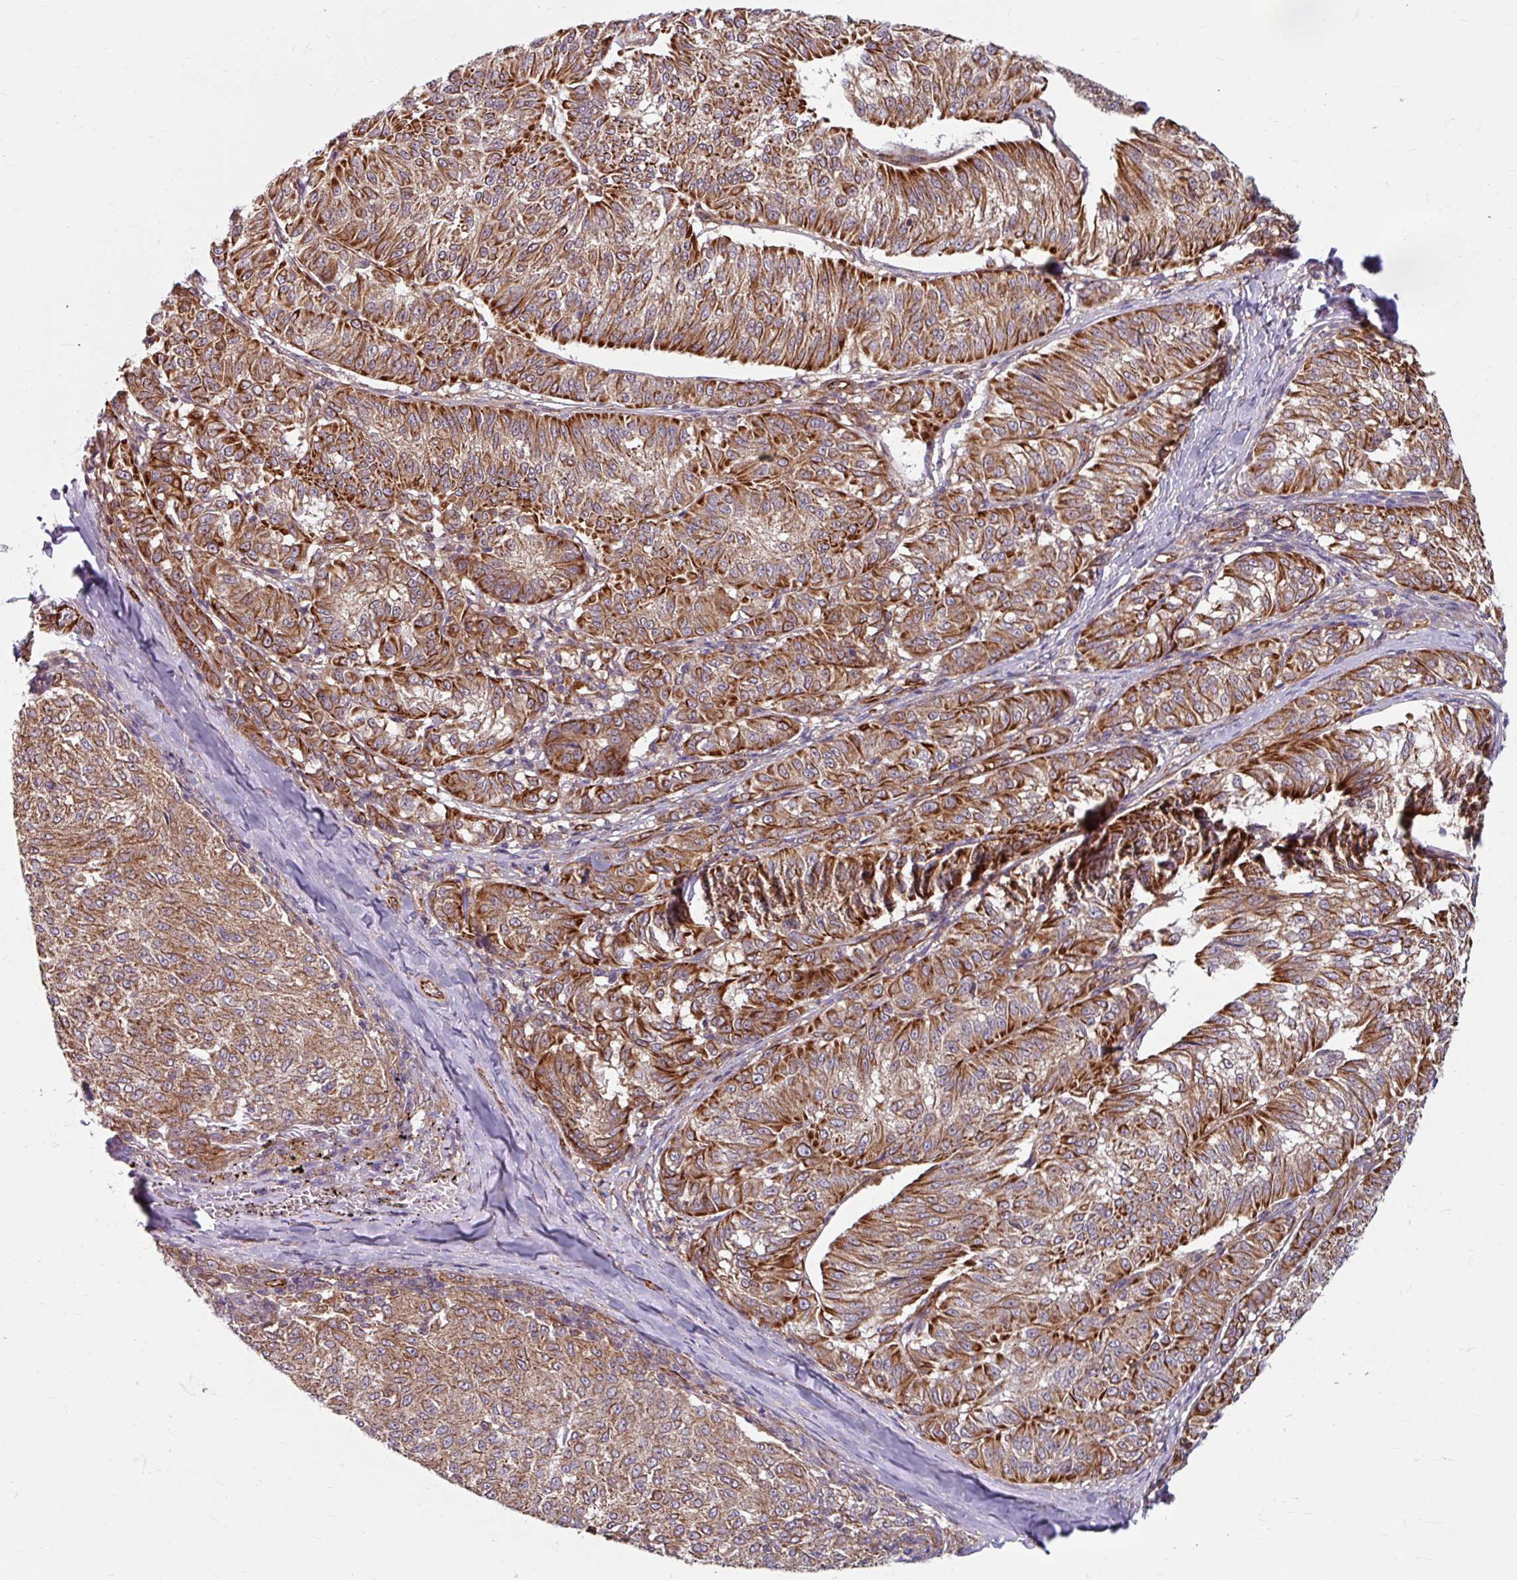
{"staining": {"intensity": "moderate", "quantity": ">75%", "location": "cytoplasmic/membranous"}, "tissue": "melanoma", "cell_type": "Tumor cells", "image_type": "cancer", "snomed": [{"axis": "morphology", "description": "Malignant melanoma, NOS"}, {"axis": "topography", "description": "Skin"}], "caption": "Melanoma was stained to show a protein in brown. There is medium levels of moderate cytoplasmic/membranous expression in about >75% of tumor cells. Nuclei are stained in blue.", "gene": "DAAM2", "patient": {"sex": "female", "age": 72}}